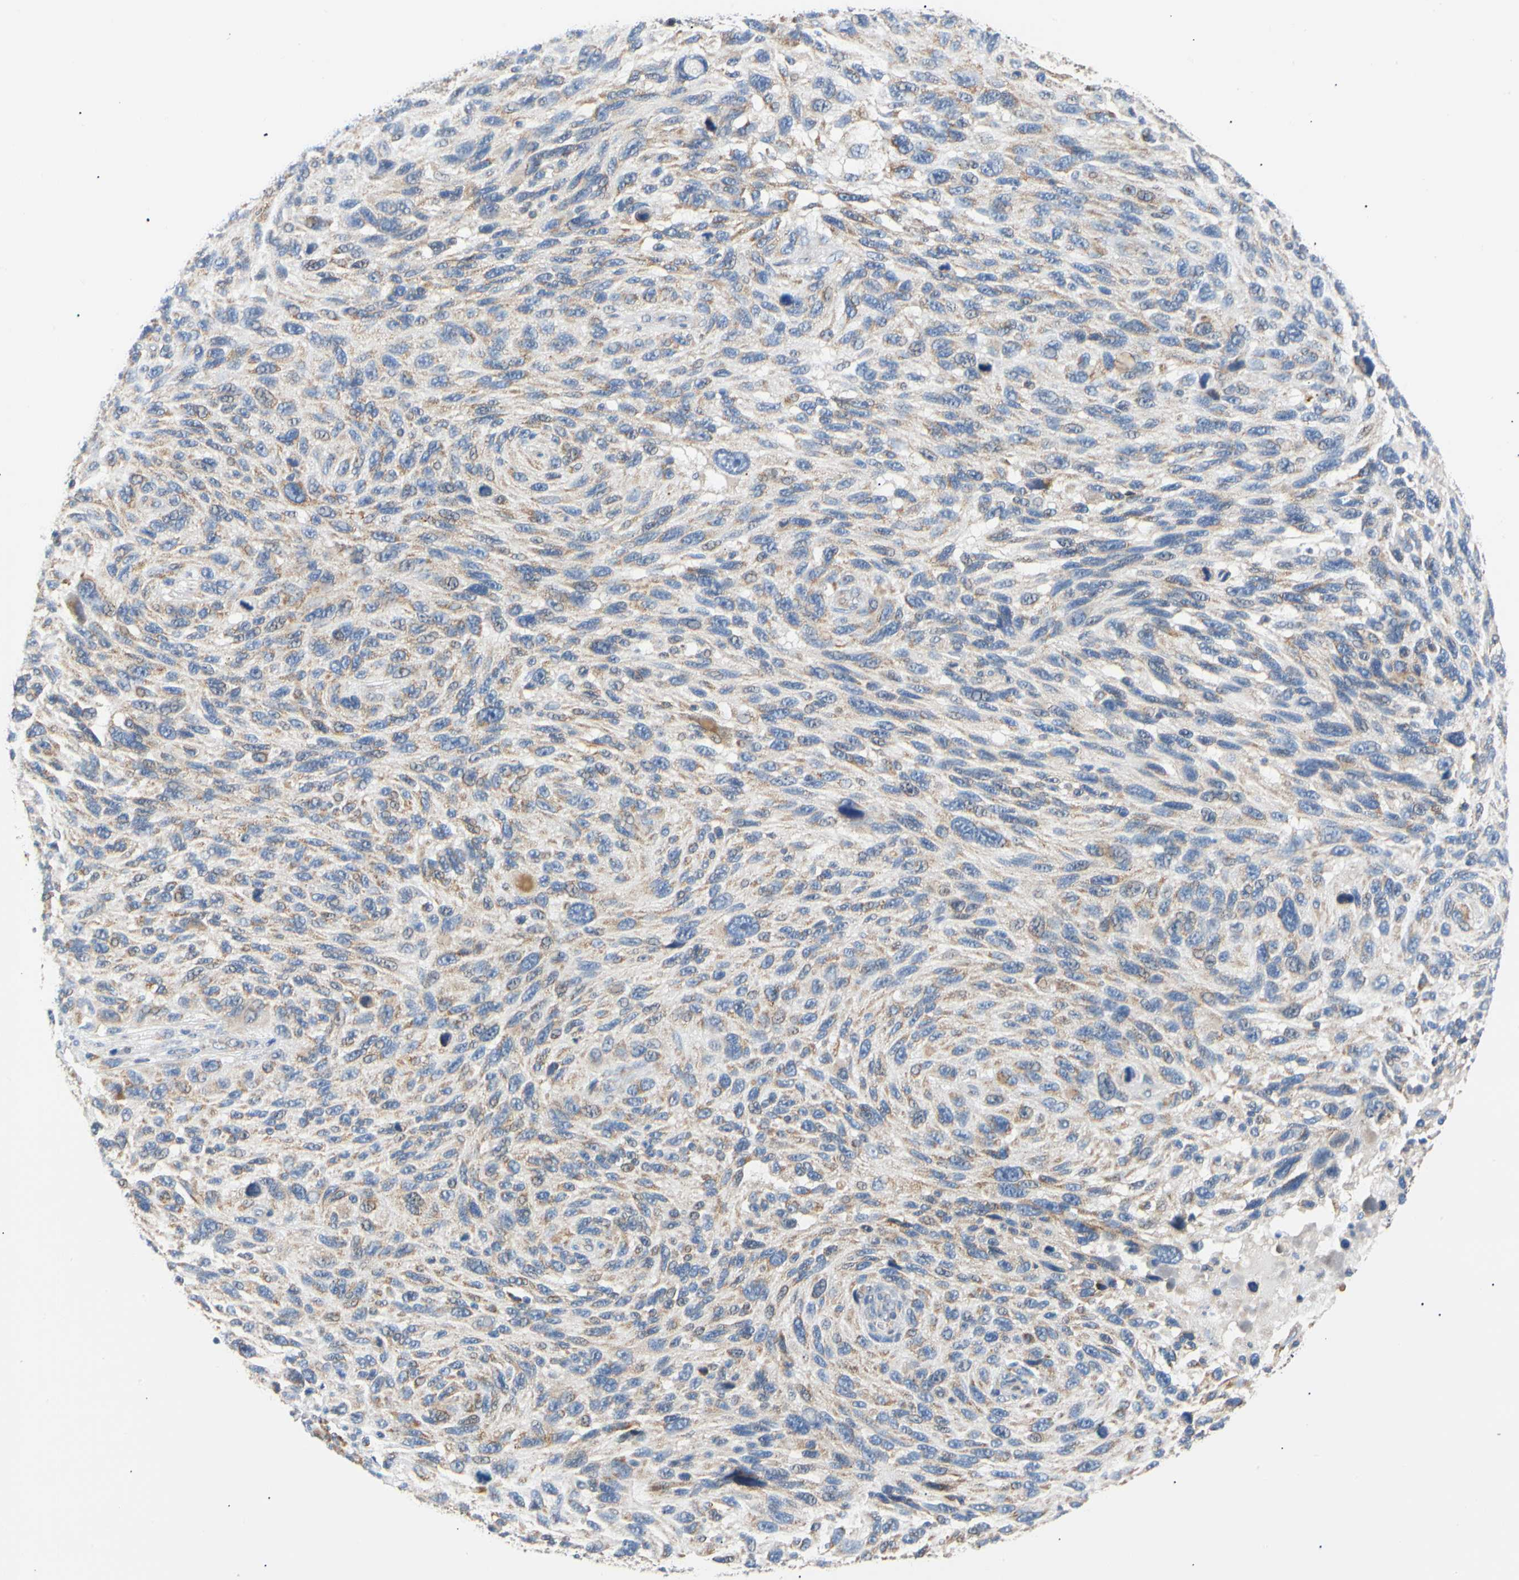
{"staining": {"intensity": "moderate", "quantity": ">75%", "location": "cytoplasmic/membranous"}, "tissue": "melanoma", "cell_type": "Tumor cells", "image_type": "cancer", "snomed": [{"axis": "morphology", "description": "Malignant melanoma, NOS"}, {"axis": "topography", "description": "Skin"}], "caption": "A micrograph of human melanoma stained for a protein displays moderate cytoplasmic/membranous brown staining in tumor cells.", "gene": "ACAT1", "patient": {"sex": "male", "age": 53}}